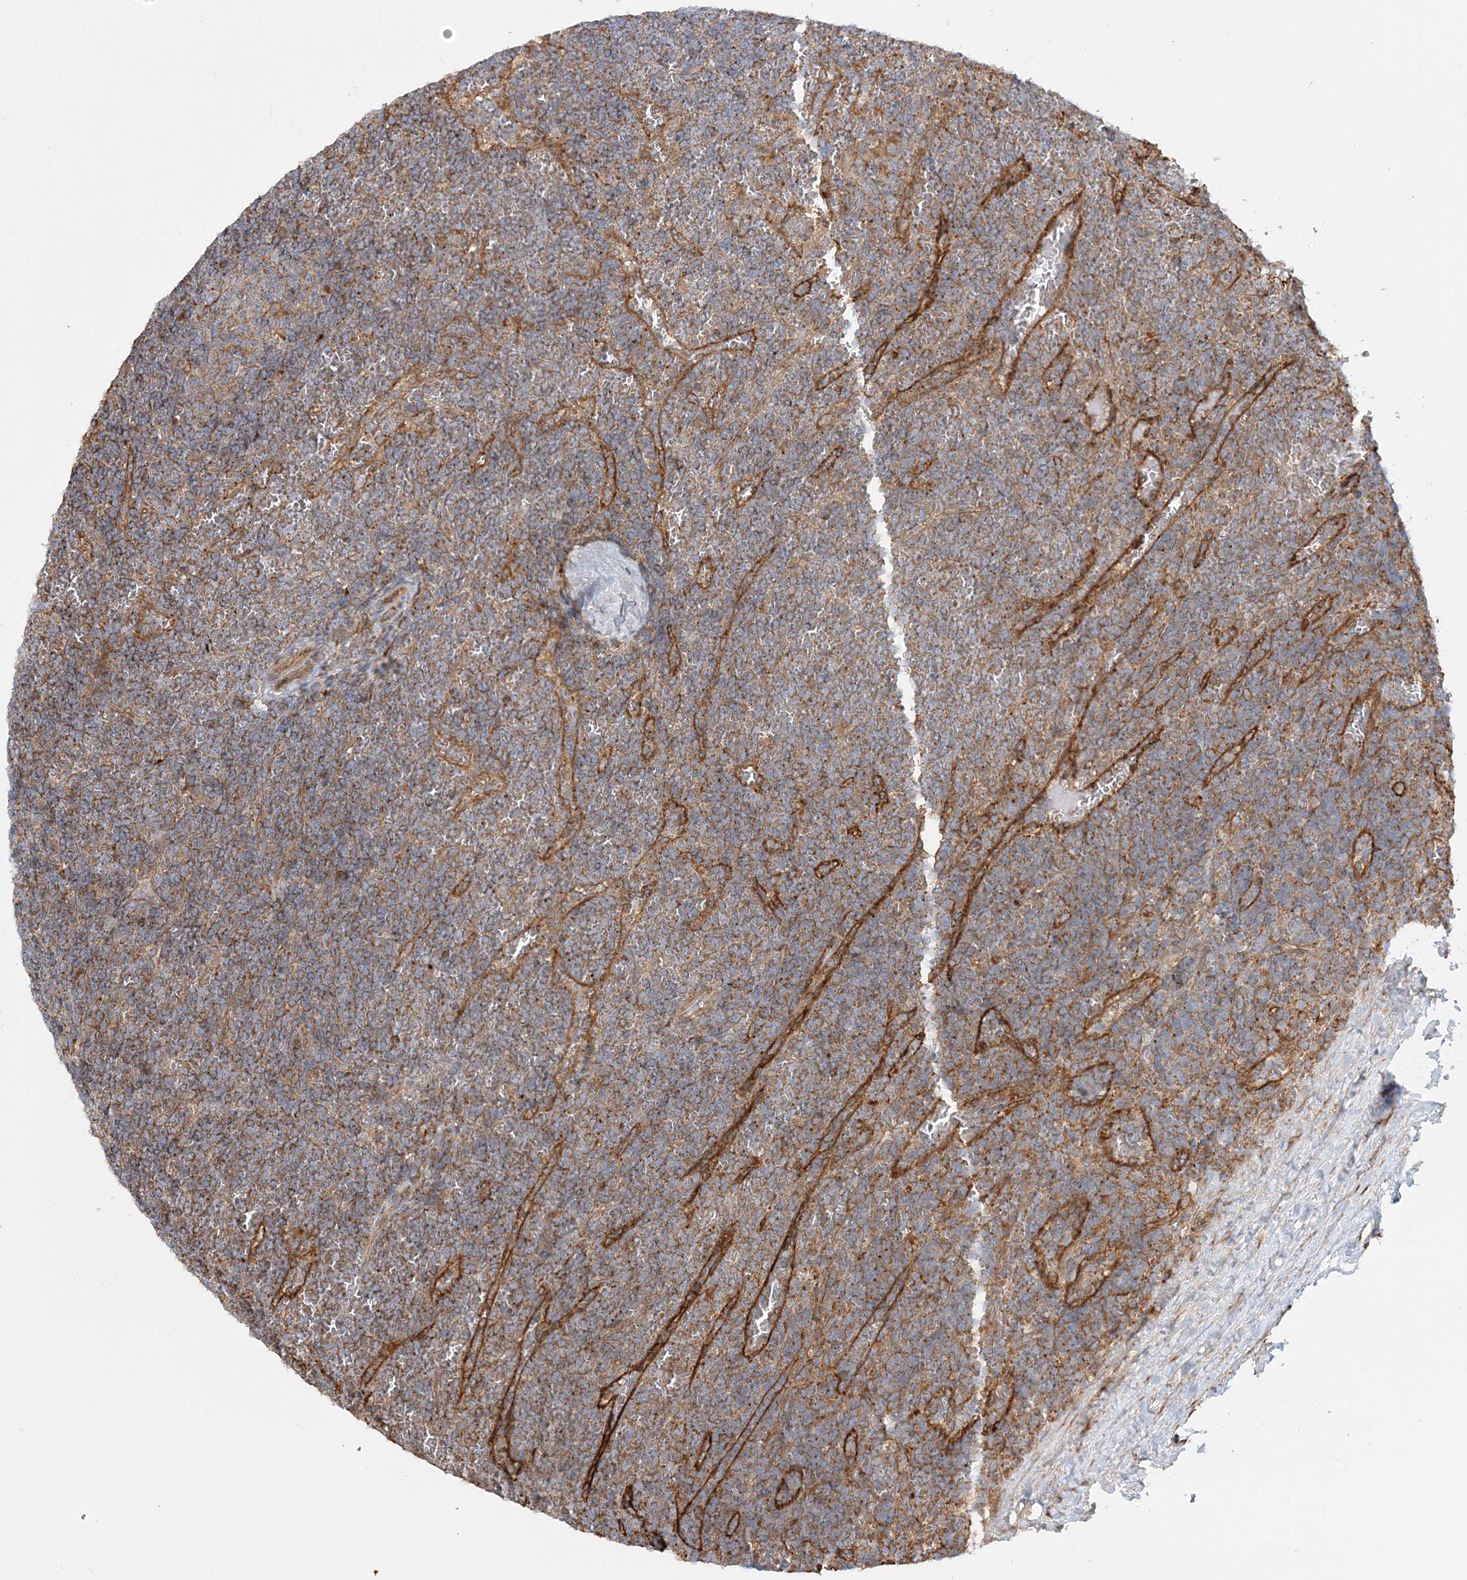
{"staining": {"intensity": "negative", "quantity": "none", "location": "none"}, "tissue": "lymphoma", "cell_type": "Tumor cells", "image_type": "cancer", "snomed": [{"axis": "morphology", "description": "Malignant lymphoma, non-Hodgkin's type, Low grade"}, {"axis": "topography", "description": "Spleen"}], "caption": "Immunohistochemical staining of human malignant lymphoma, non-Hodgkin's type (low-grade) demonstrates no significant staining in tumor cells.", "gene": "ZFYVE16", "patient": {"sex": "female", "age": 19}}